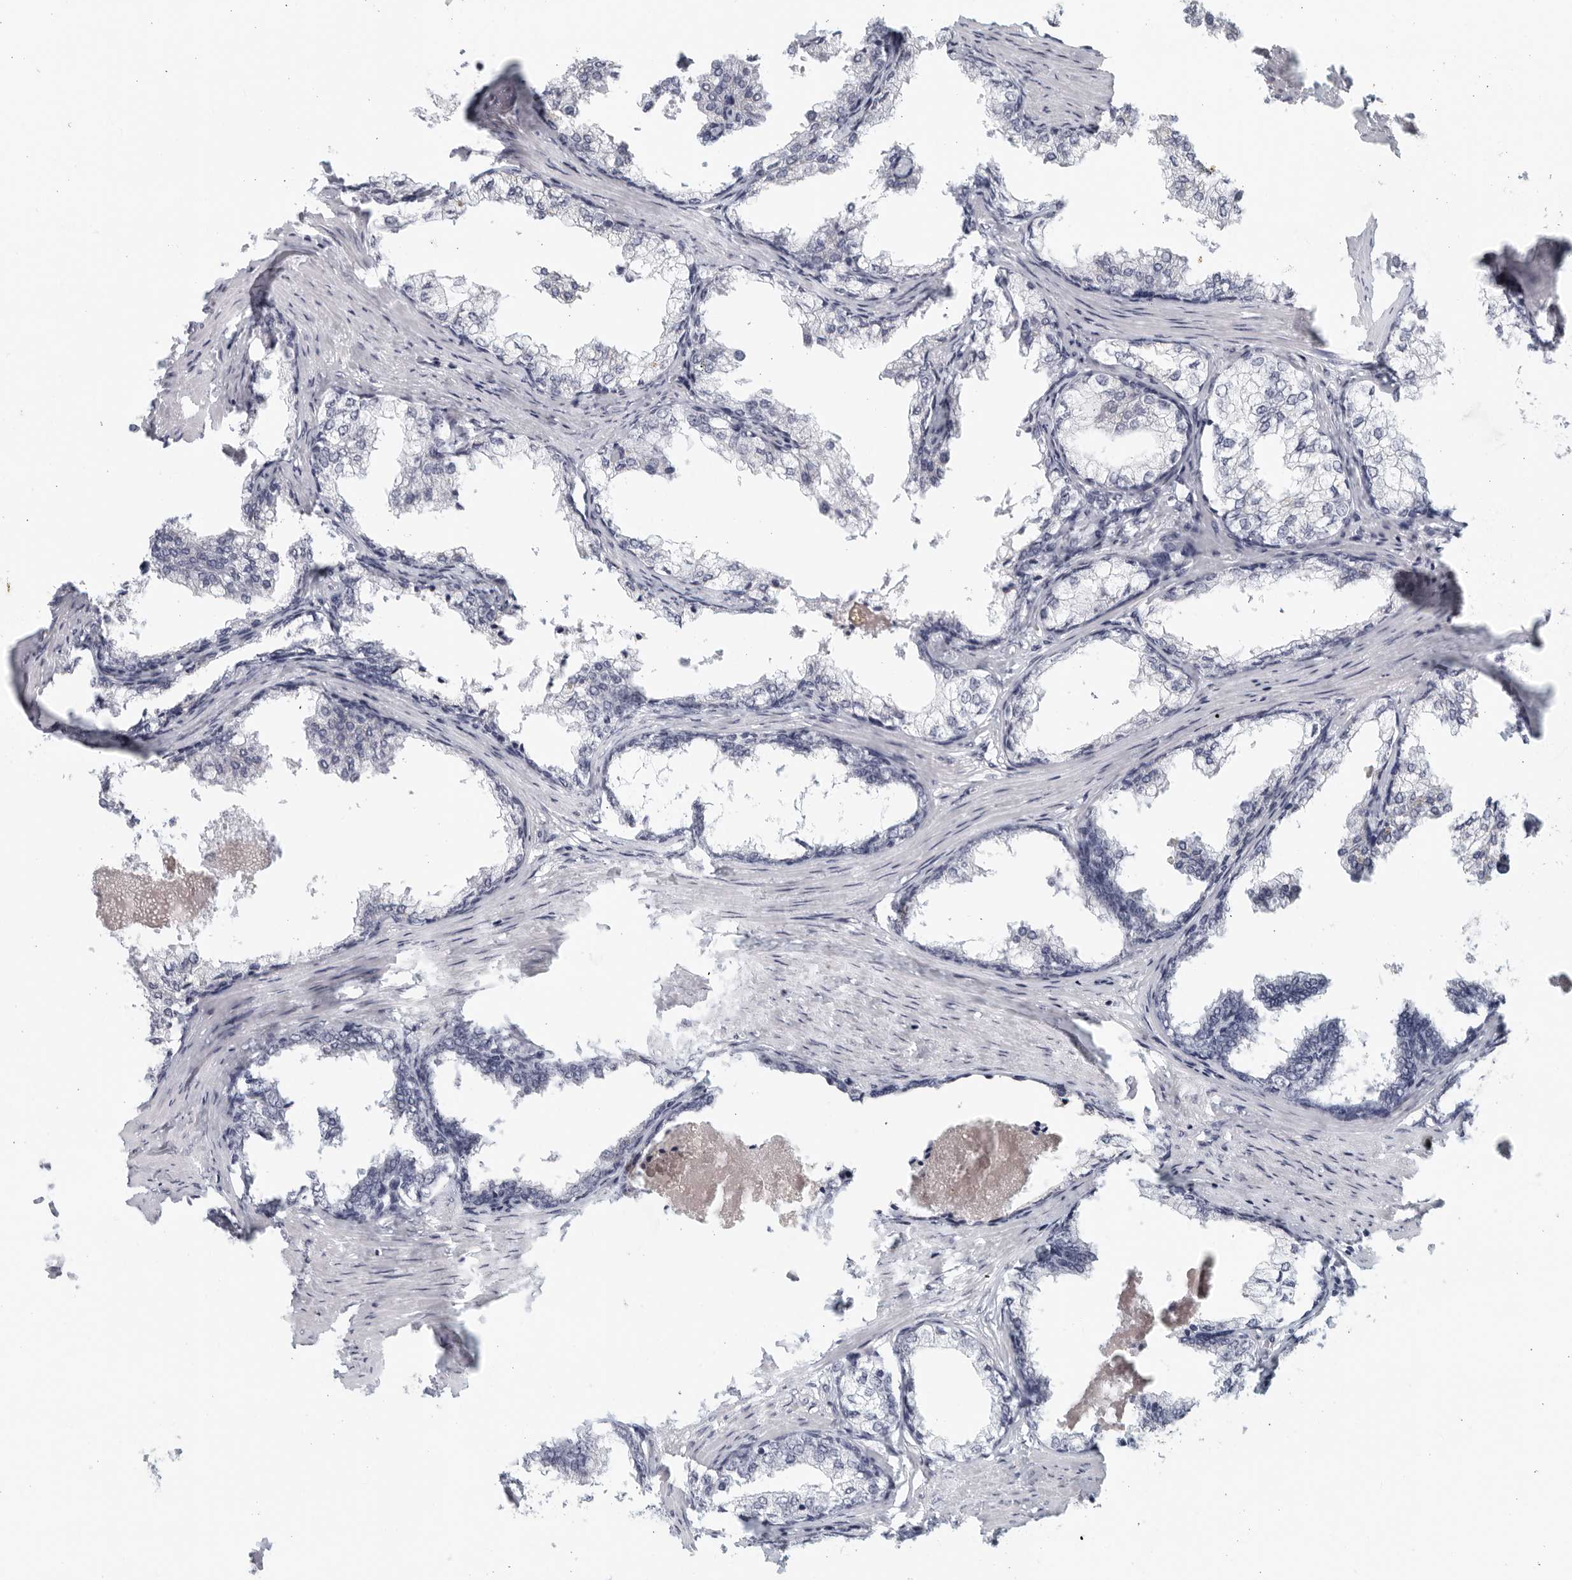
{"staining": {"intensity": "negative", "quantity": "none", "location": "none"}, "tissue": "prostate cancer", "cell_type": "Tumor cells", "image_type": "cancer", "snomed": [{"axis": "morphology", "description": "Adenocarcinoma, High grade"}, {"axis": "topography", "description": "Prostate"}], "caption": "Immunohistochemistry photomicrograph of neoplastic tissue: human prostate high-grade adenocarcinoma stained with DAB (3,3'-diaminobenzidine) exhibits no significant protein expression in tumor cells.", "gene": "MATN1", "patient": {"sex": "male", "age": 58}}